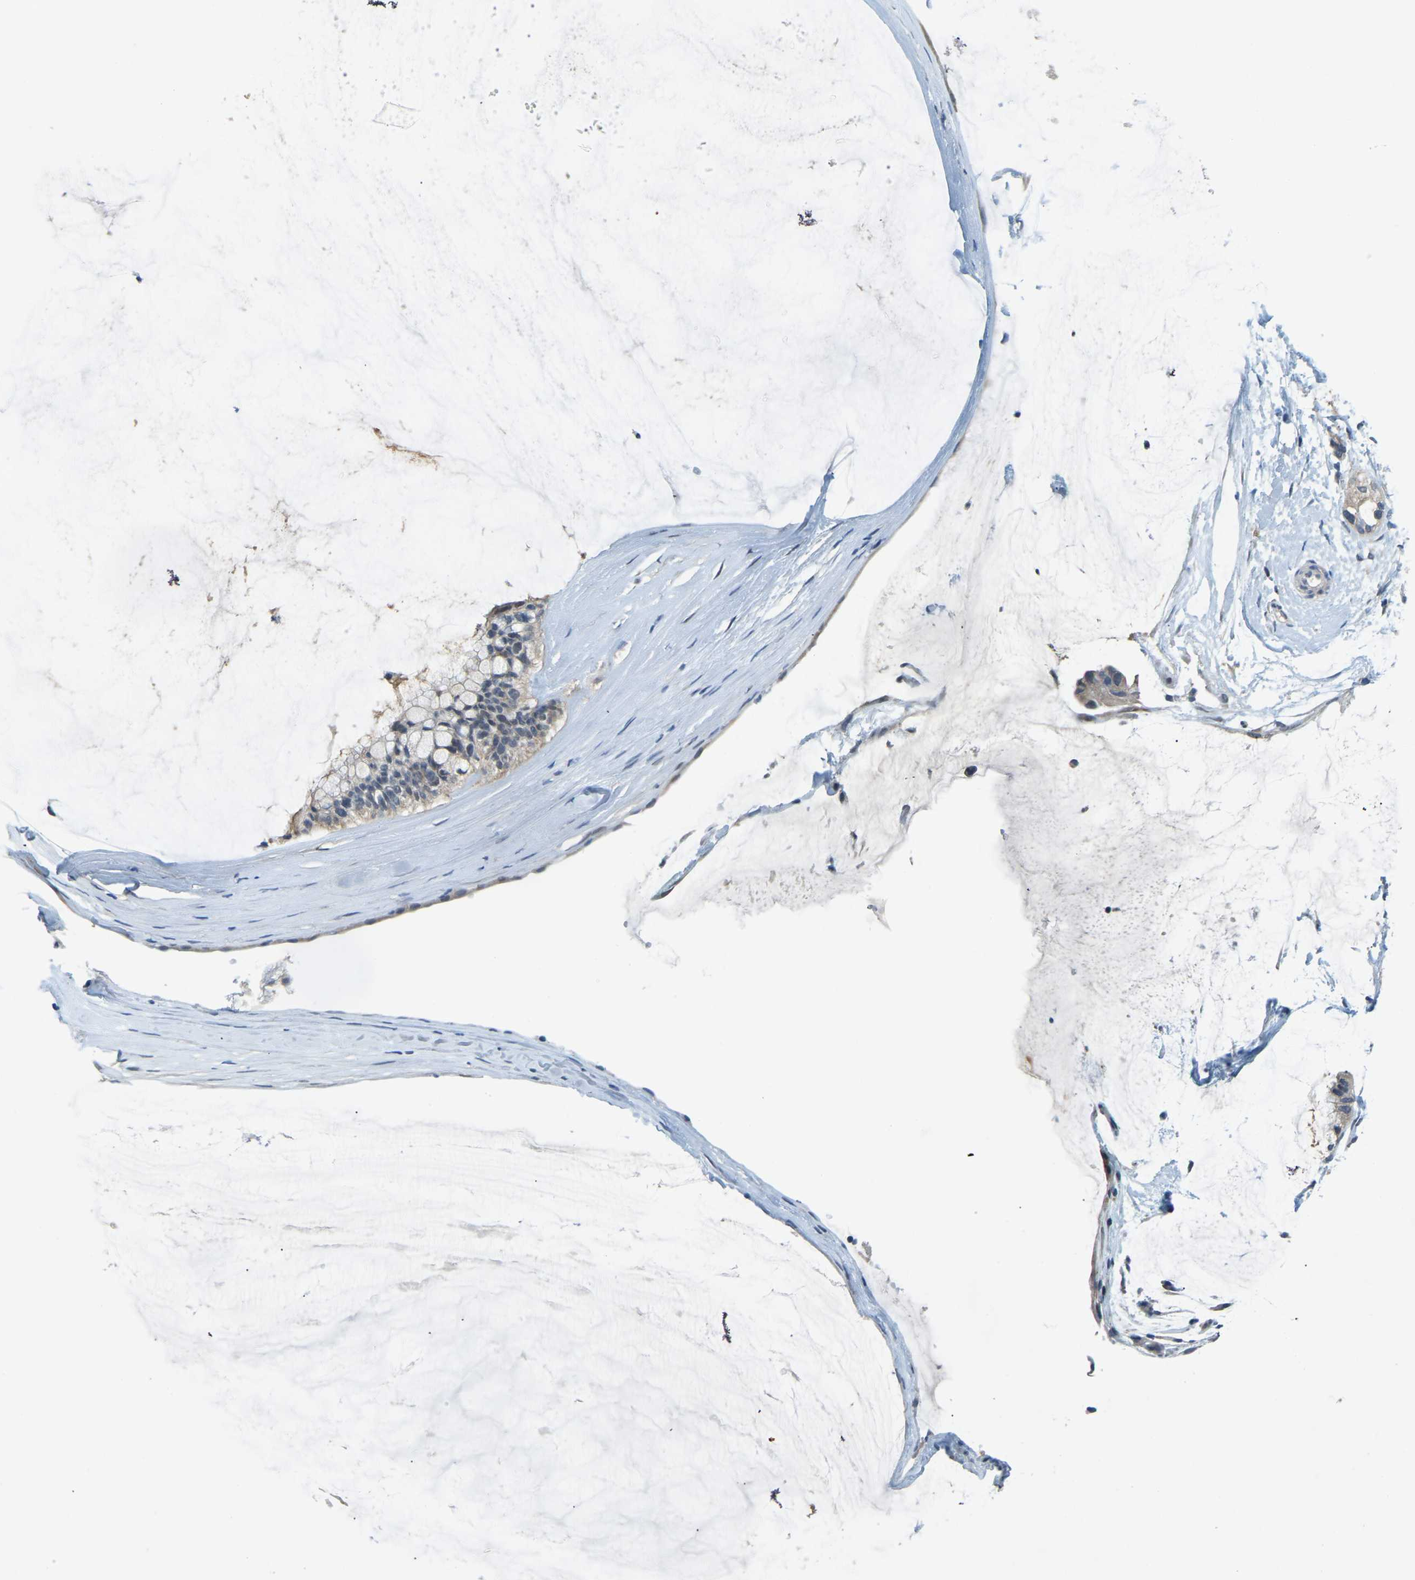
{"staining": {"intensity": "weak", "quantity": "25%-75%", "location": "cytoplasmic/membranous"}, "tissue": "ovarian cancer", "cell_type": "Tumor cells", "image_type": "cancer", "snomed": [{"axis": "morphology", "description": "Cystadenocarcinoma, mucinous, NOS"}, {"axis": "topography", "description": "Ovary"}], "caption": "Weak cytoplasmic/membranous staining for a protein is present in about 25%-75% of tumor cells of ovarian cancer using IHC.", "gene": "AHNAK", "patient": {"sex": "female", "age": 39}}